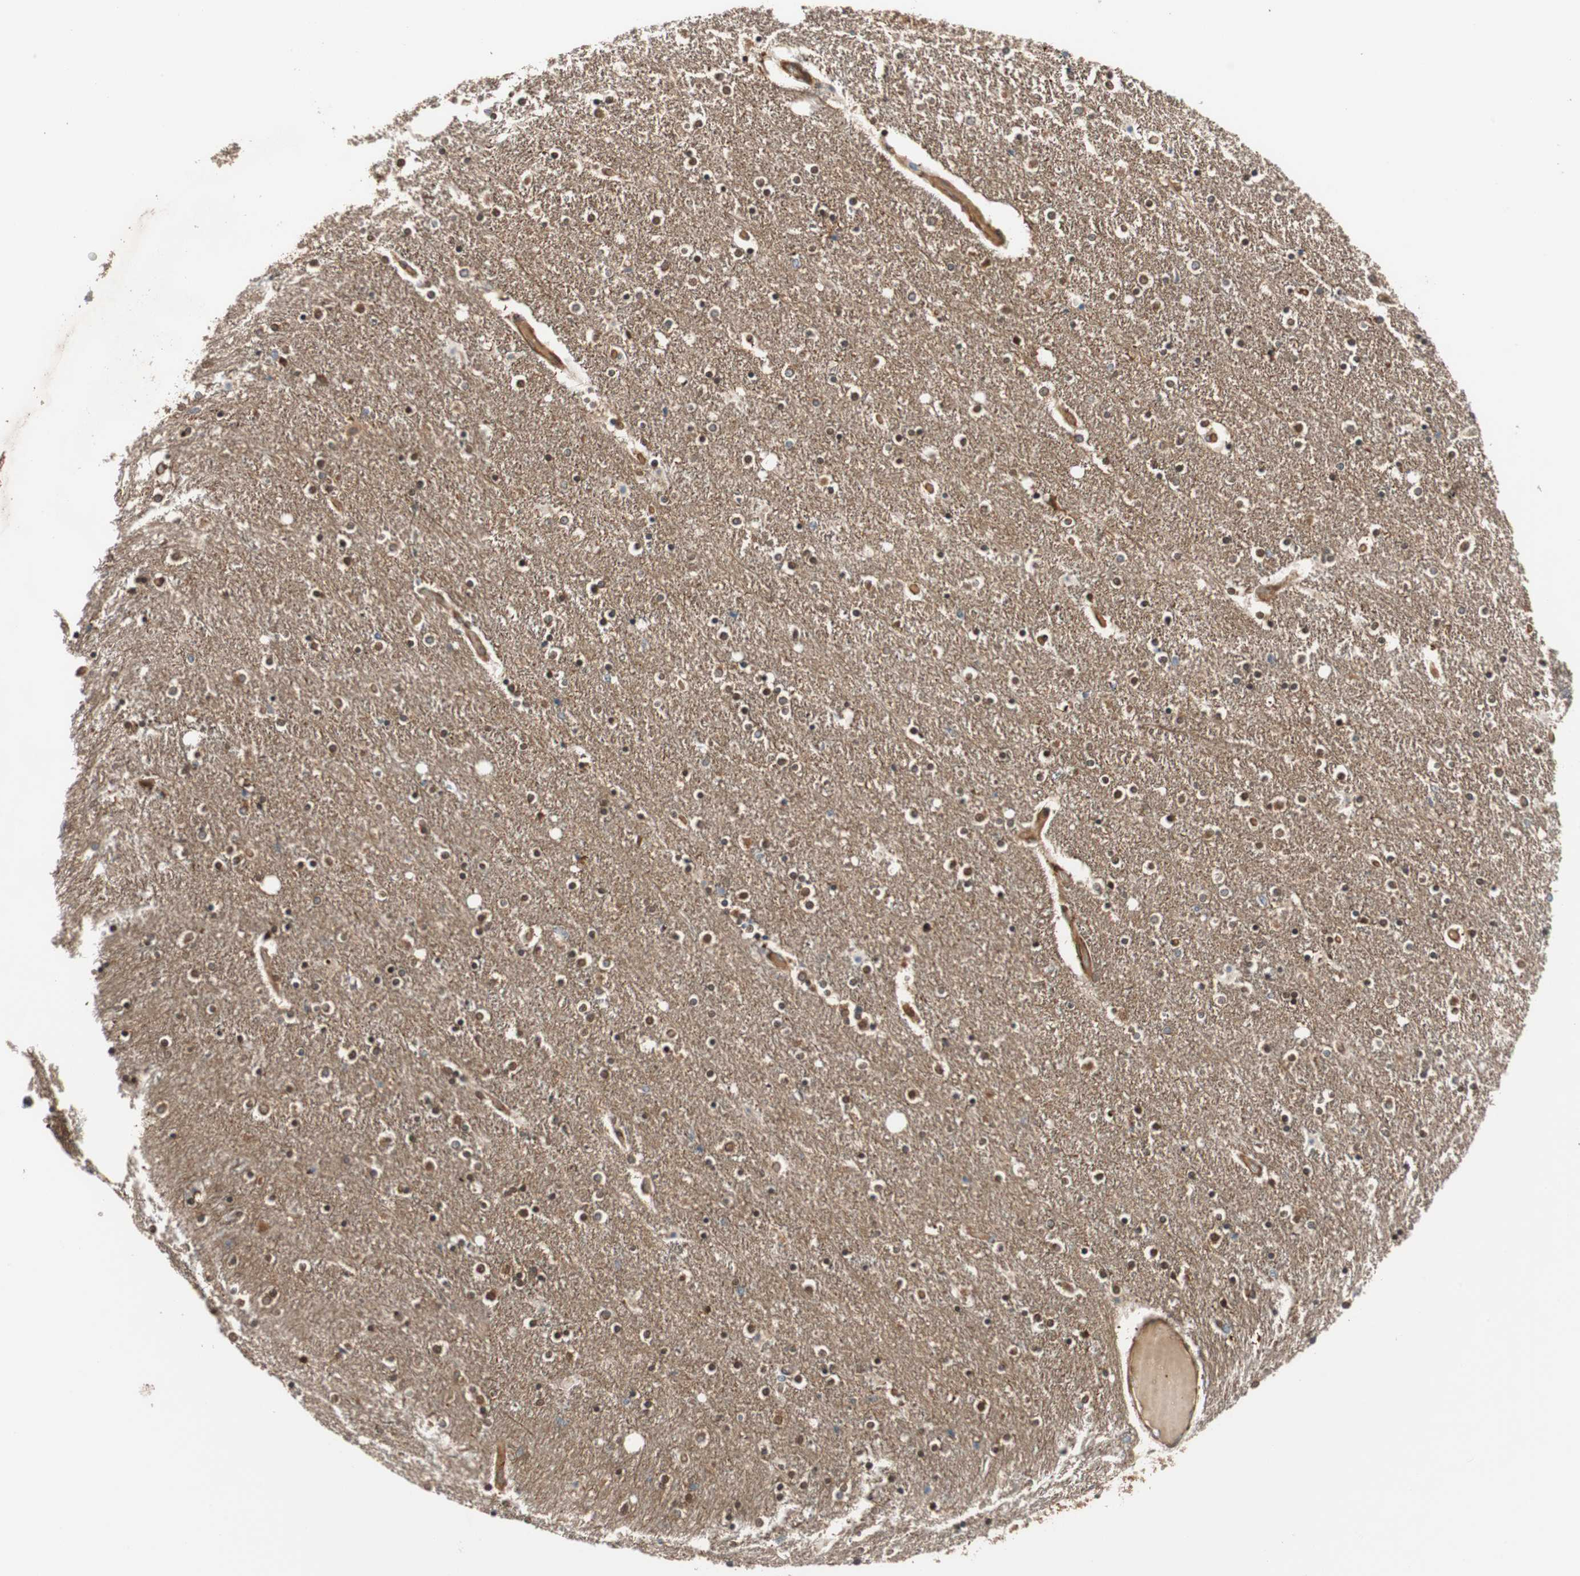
{"staining": {"intensity": "strong", "quantity": ">75%", "location": "cytoplasmic/membranous,nuclear"}, "tissue": "caudate", "cell_type": "Glial cells", "image_type": "normal", "snomed": [{"axis": "morphology", "description": "Normal tissue, NOS"}, {"axis": "topography", "description": "Lateral ventricle wall"}], "caption": "Immunohistochemistry micrograph of unremarkable caudate stained for a protein (brown), which exhibits high levels of strong cytoplasmic/membranous,nuclear expression in about >75% of glial cells.", "gene": "WASL", "patient": {"sex": "female", "age": 54}}